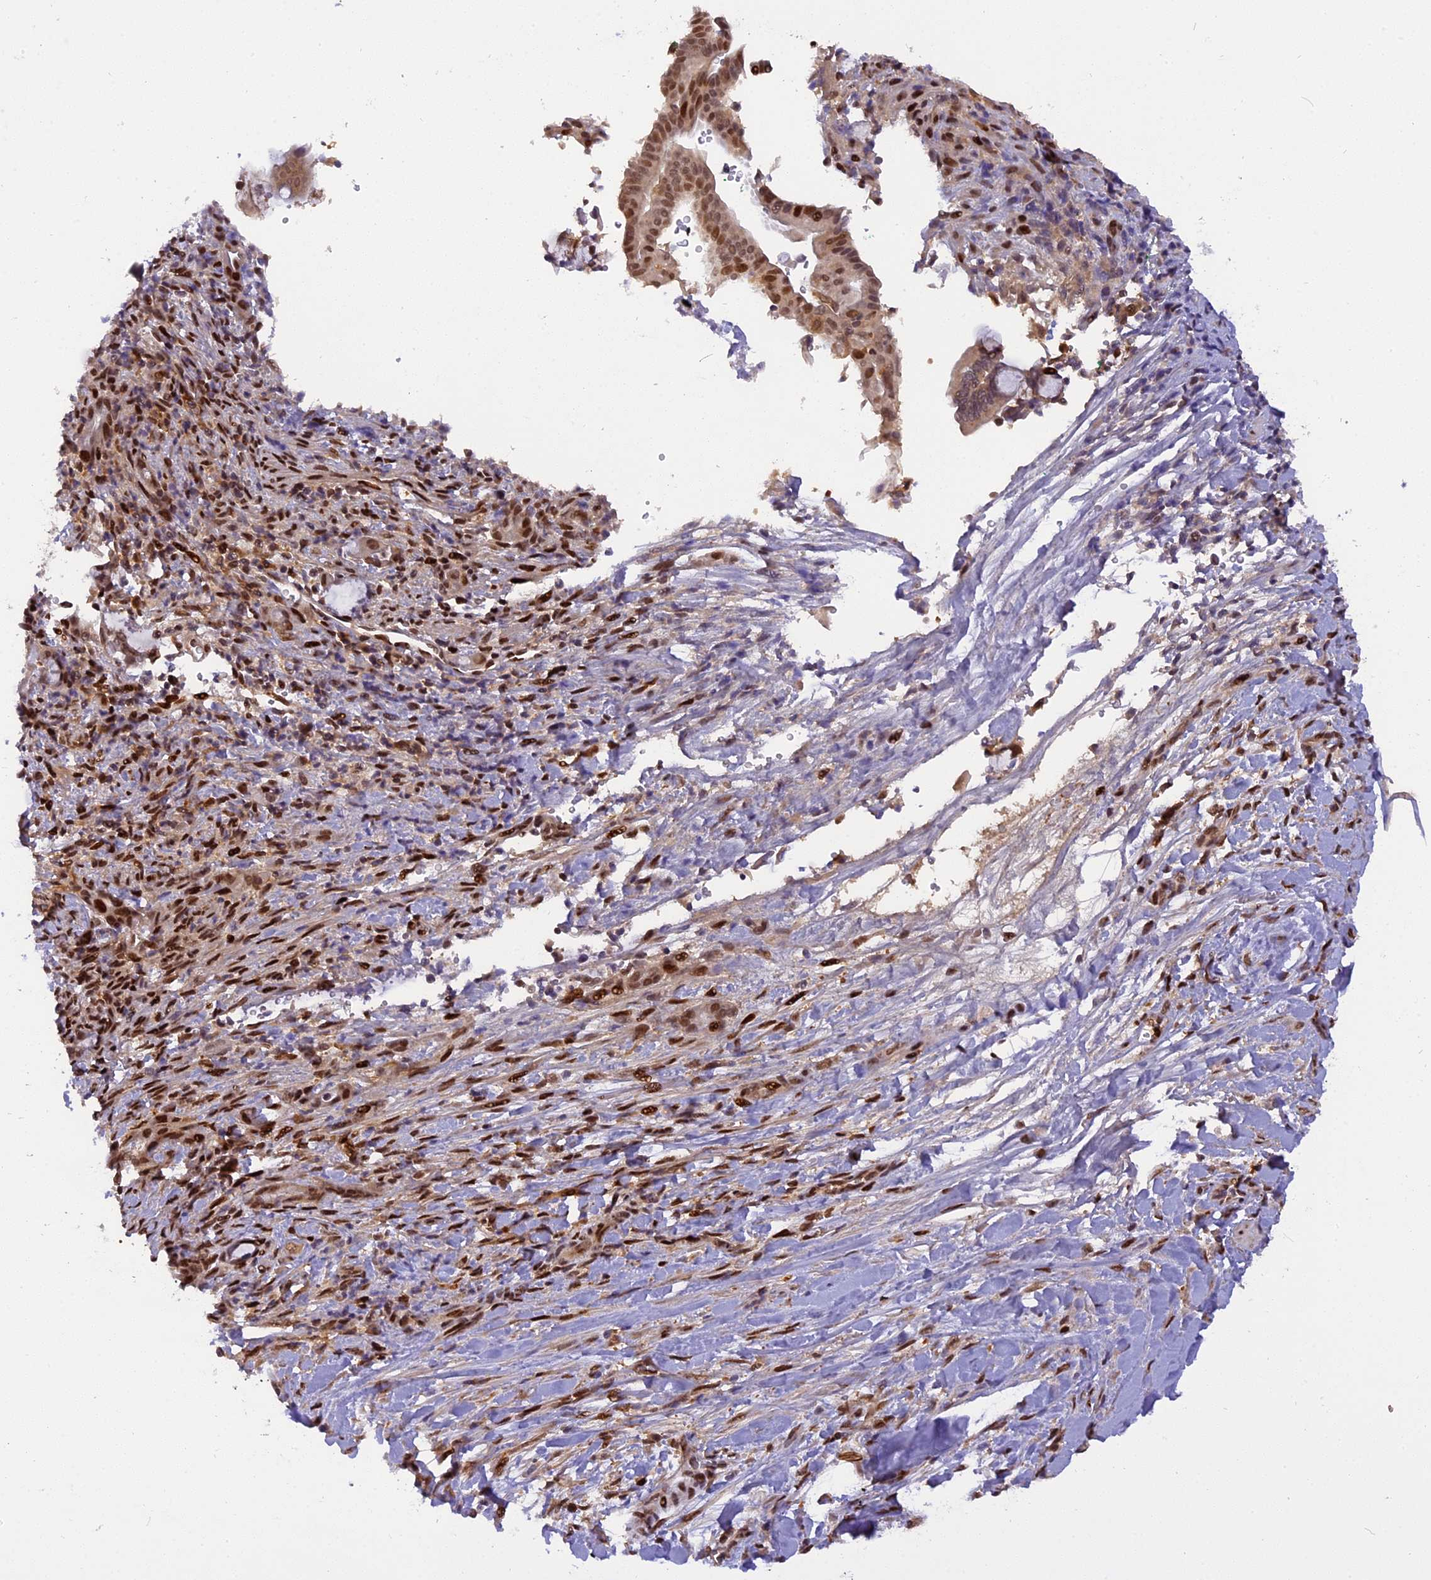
{"staining": {"intensity": "moderate", "quantity": "25%-75%", "location": "nuclear"}, "tissue": "pancreatic cancer", "cell_type": "Tumor cells", "image_type": "cancer", "snomed": [{"axis": "morphology", "description": "Normal tissue, NOS"}, {"axis": "morphology", "description": "Adenocarcinoma, NOS"}, {"axis": "topography", "description": "Pancreas"}], "caption": "Immunohistochemical staining of human adenocarcinoma (pancreatic) demonstrates medium levels of moderate nuclear protein staining in about 25%-75% of tumor cells.", "gene": "RABGGTA", "patient": {"sex": "female", "age": 55}}